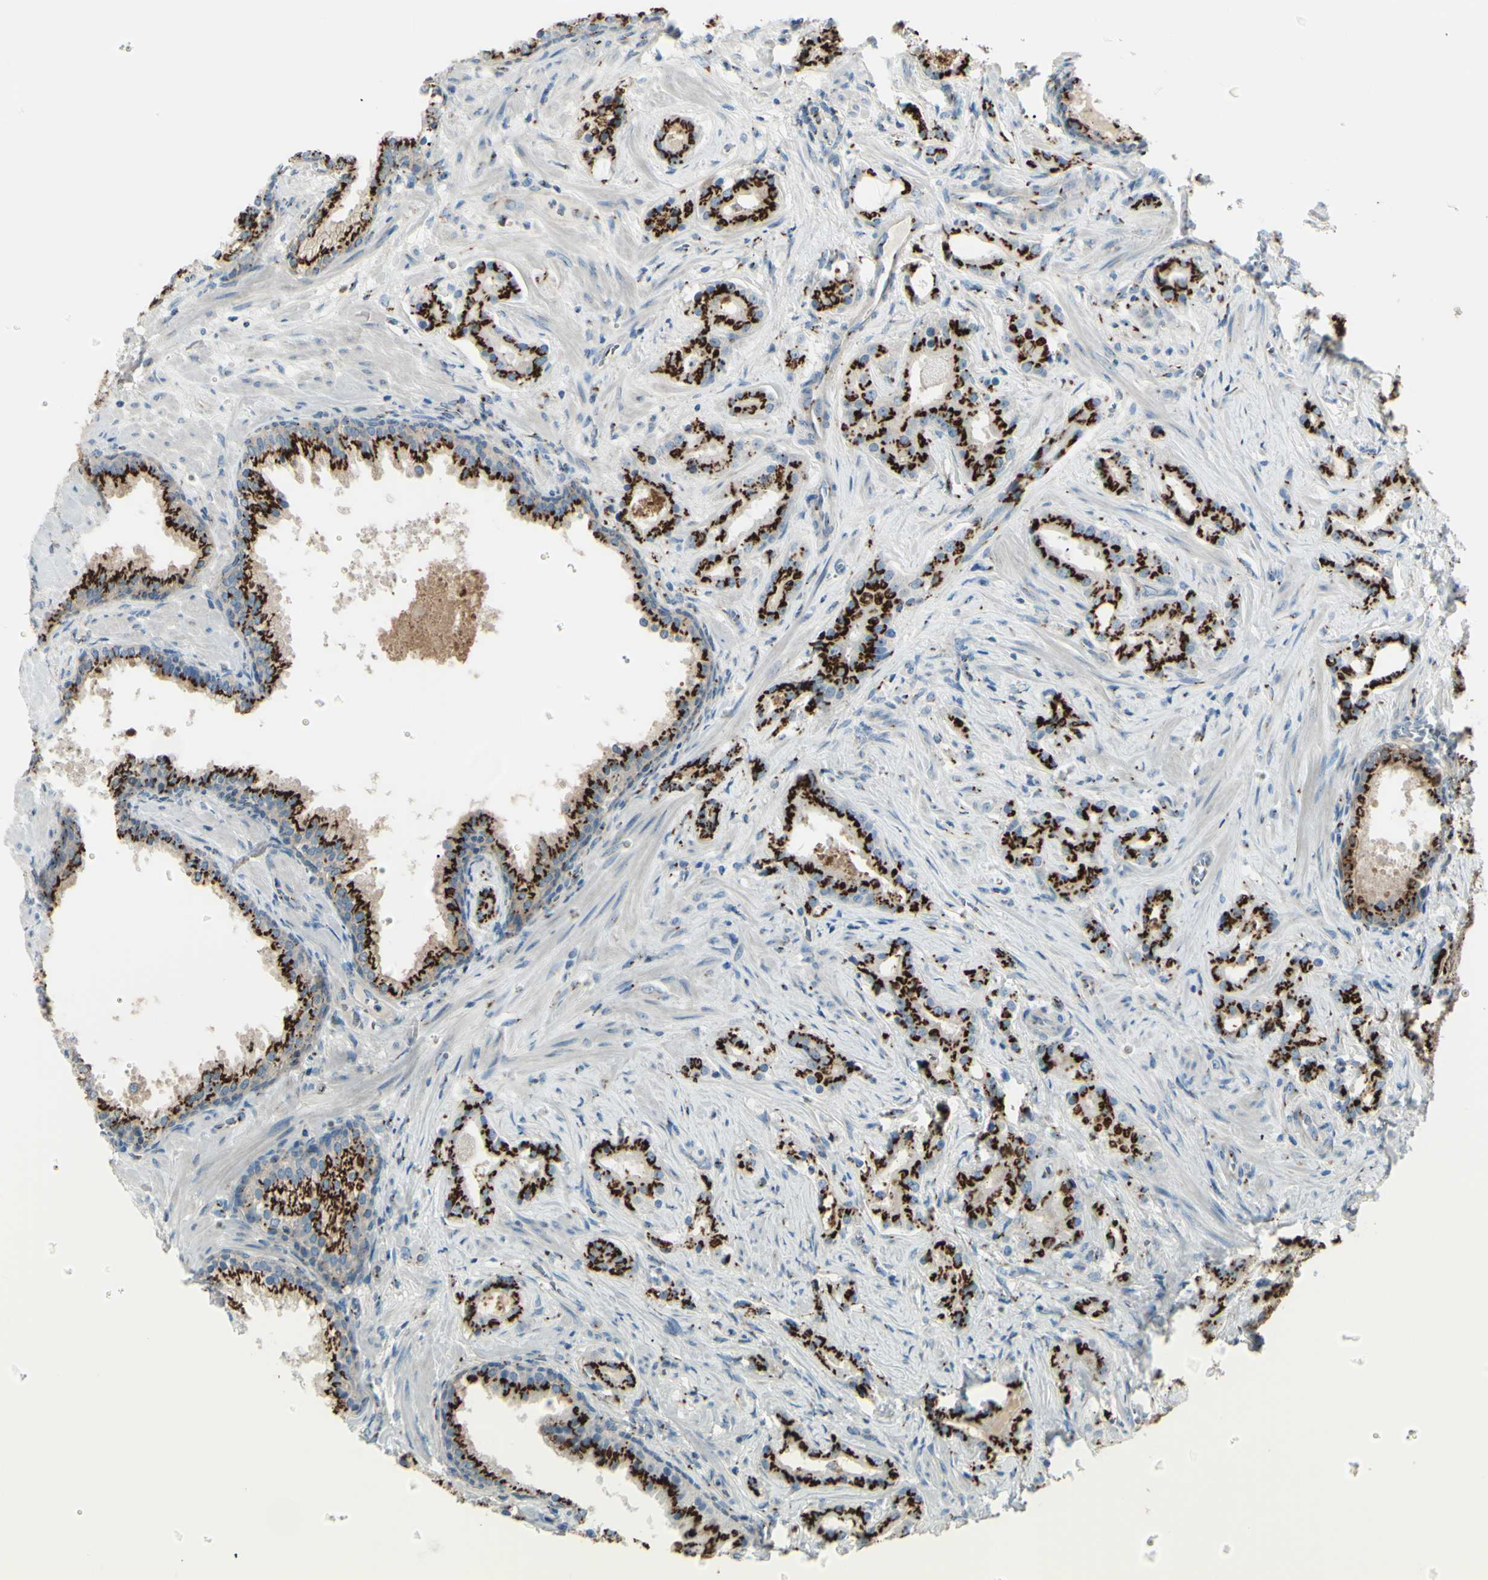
{"staining": {"intensity": "strong", "quantity": ">75%", "location": "cytoplasmic/membranous"}, "tissue": "prostate cancer", "cell_type": "Tumor cells", "image_type": "cancer", "snomed": [{"axis": "morphology", "description": "Adenocarcinoma, Low grade"}, {"axis": "topography", "description": "Prostate"}], "caption": "Protein expression analysis of prostate cancer (low-grade adenocarcinoma) shows strong cytoplasmic/membranous expression in about >75% of tumor cells. Using DAB (3,3'-diaminobenzidine) (brown) and hematoxylin (blue) stains, captured at high magnification using brightfield microscopy.", "gene": "B4GALT1", "patient": {"sex": "male", "age": 59}}